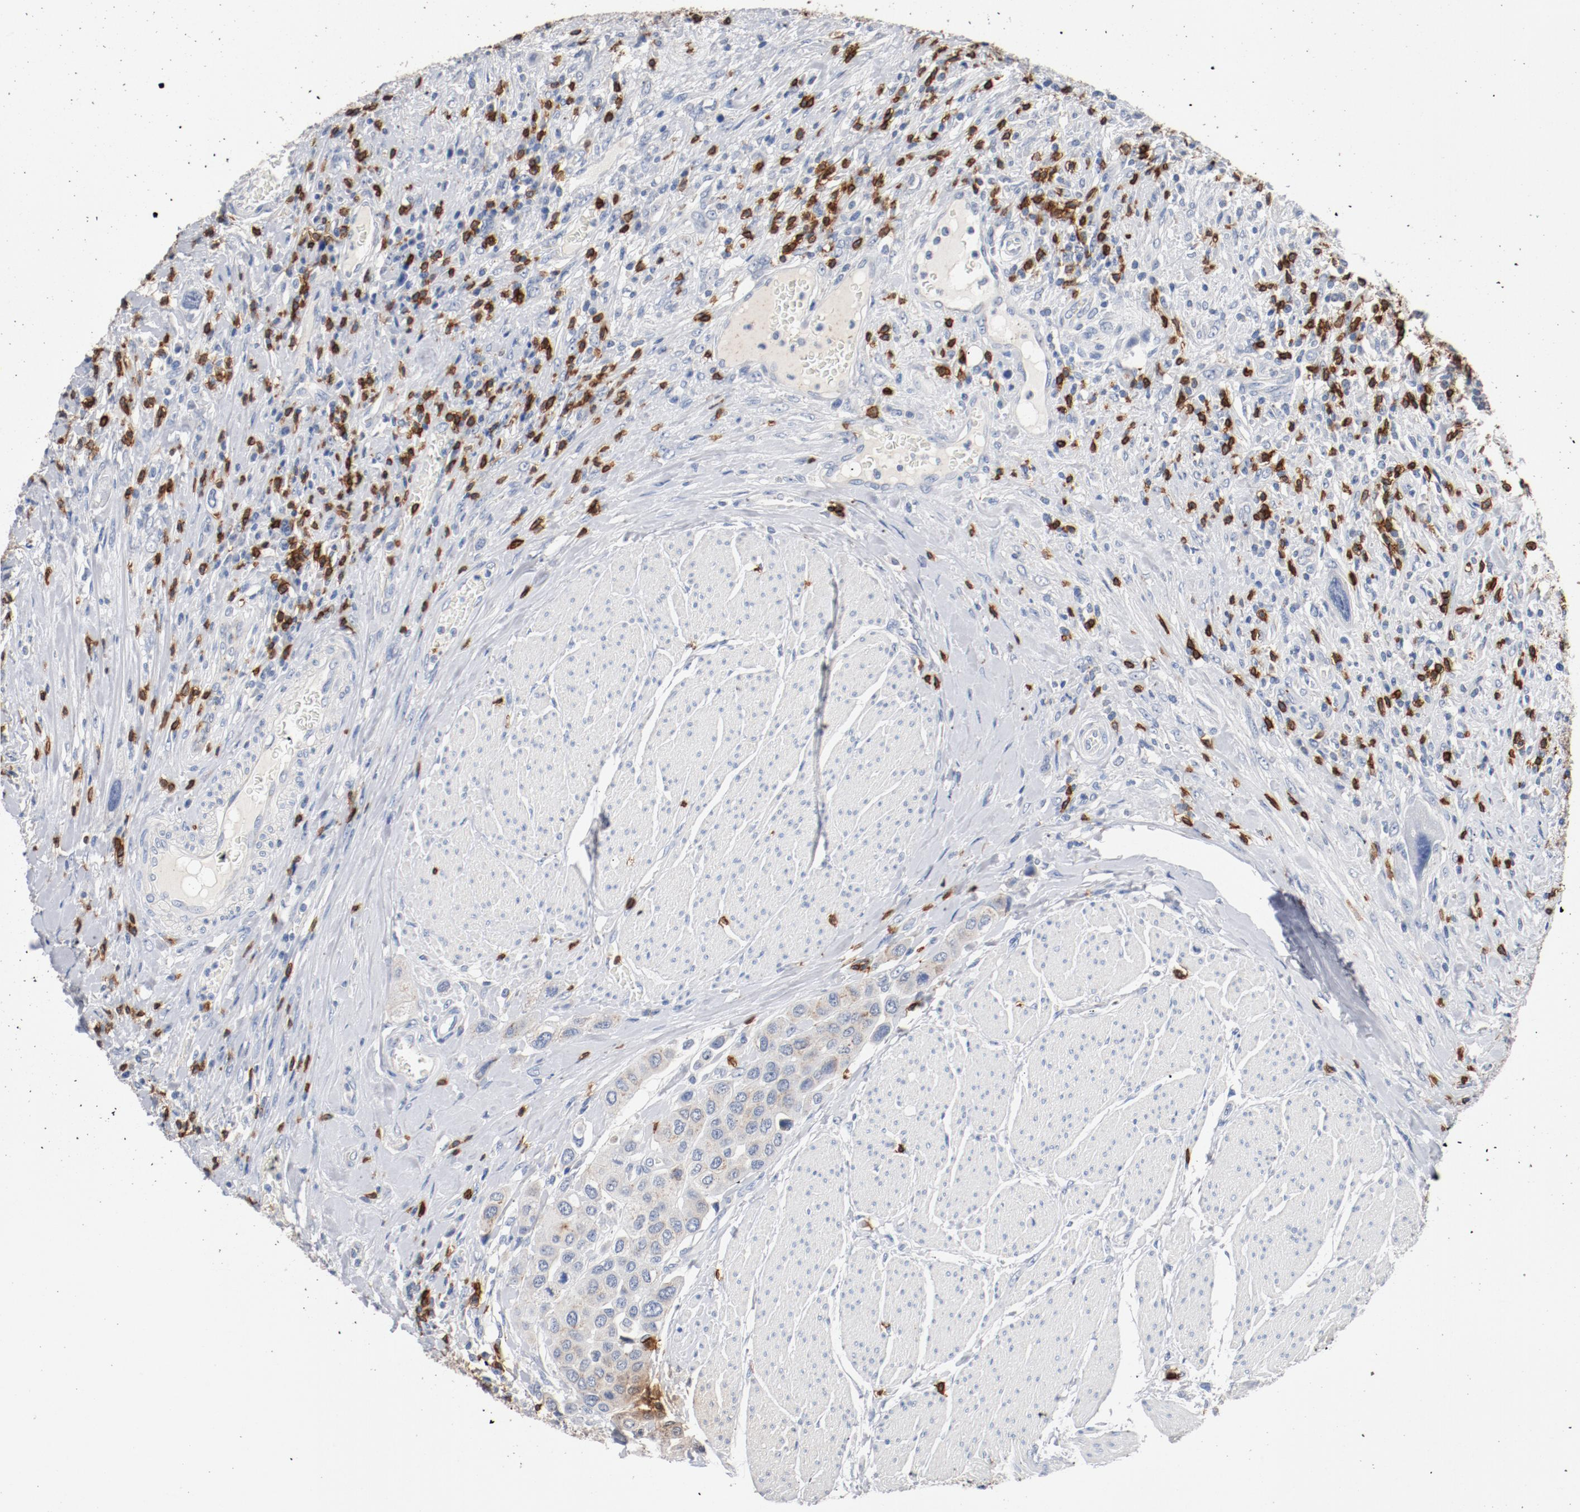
{"staining": {"intensity": "negative", "quantity": "none", "location": "none"}, "tissue": "urothelial cancer", "cell_type": "Tumor cells", "image_type": "cancer", "snomed": [{"axis": "morphology", "description": "Urothelial carcinoma, High grade"}, {"axis": "topography", "description": "Urinary bladder"}], "caption": "Urothelial cancer stained for a protein using immunohistochemistry shows no expression tumor cells.", "gene": "CD247", "patient": {"sex": "male", "age": 50}}